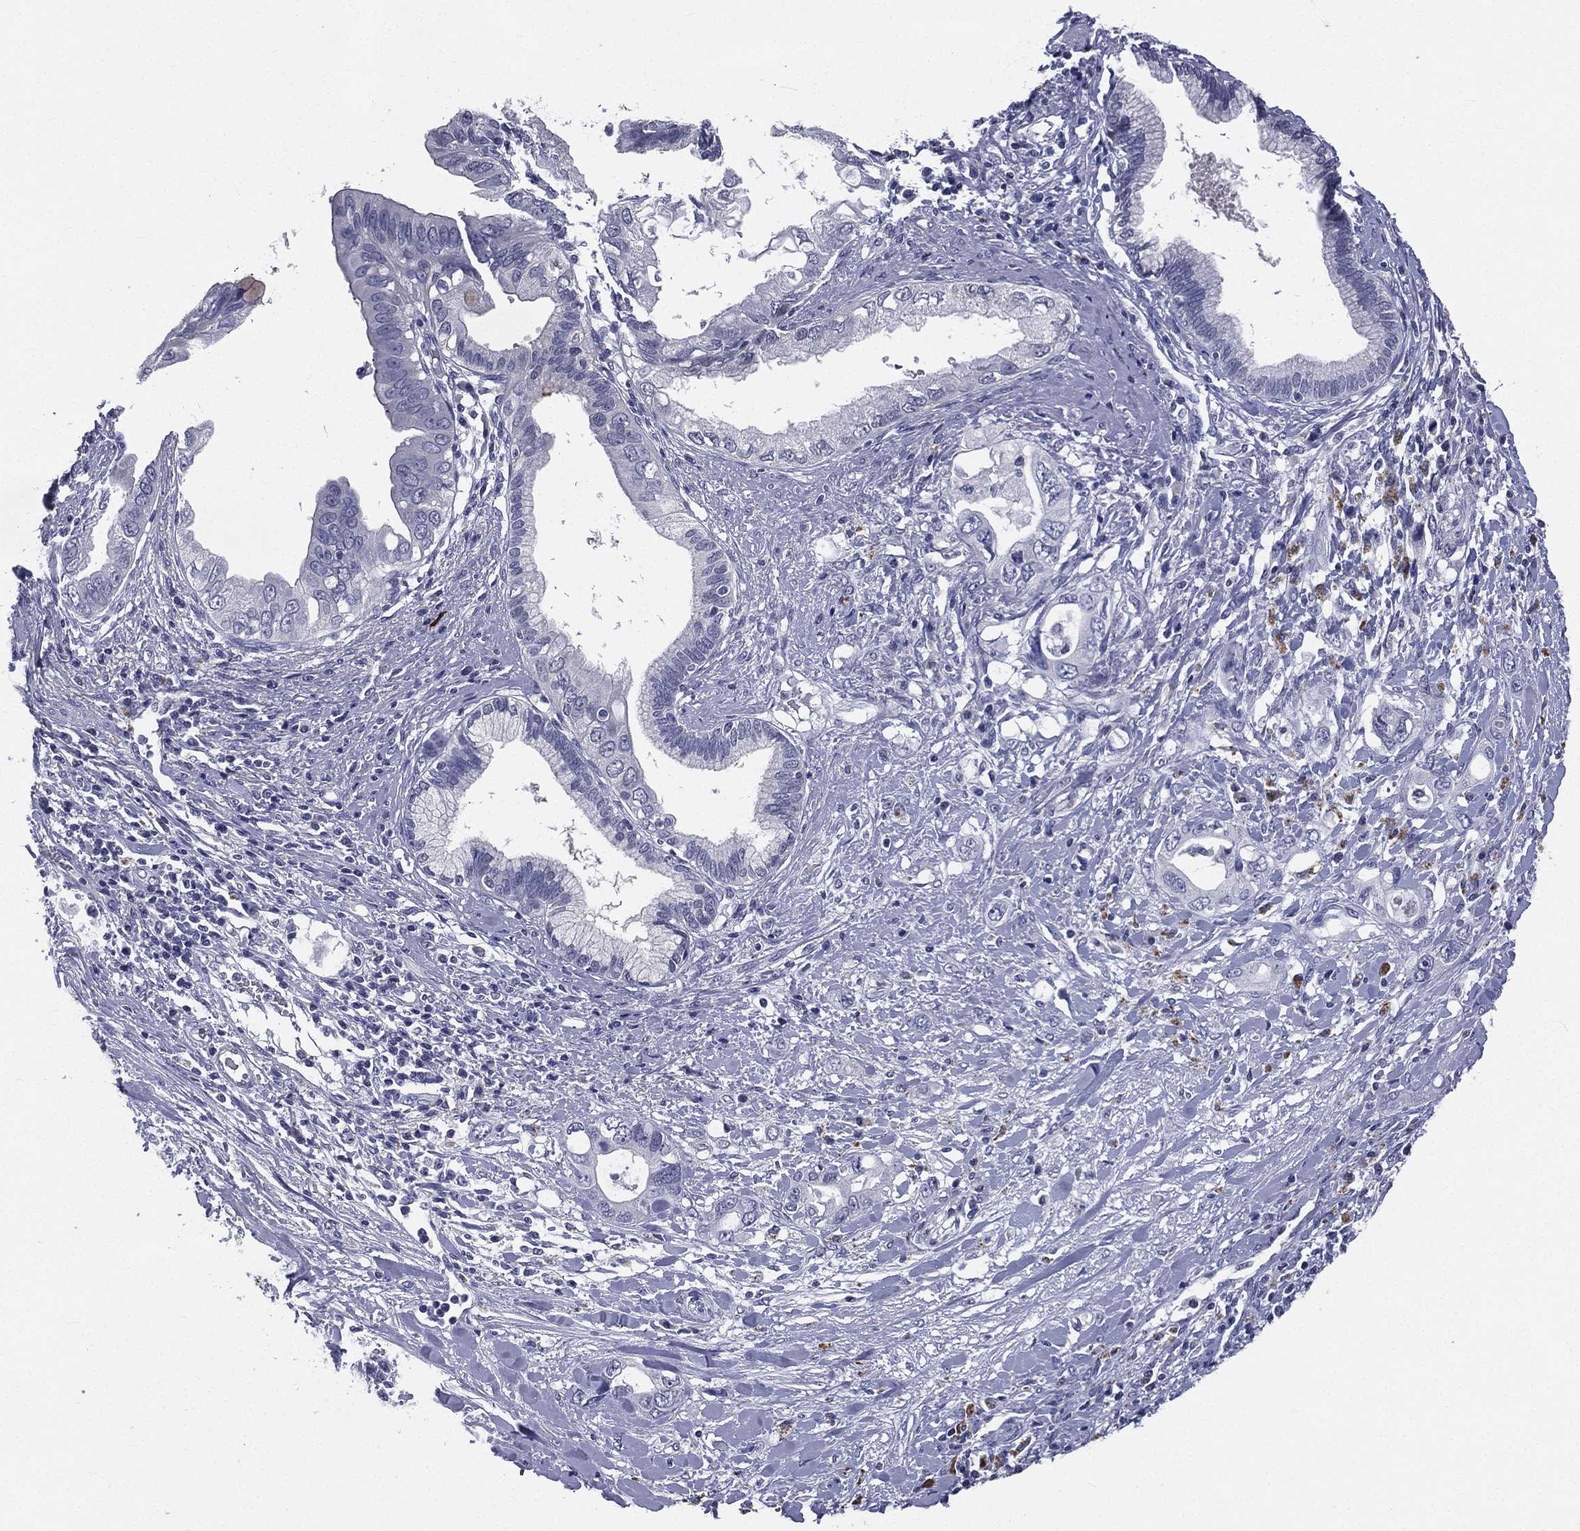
{"staining": {"intensity": "negative", "quantity": "none", "location": "none"}, "tissue": "pancreatic cancer", "cell_type": "Tumor cells", "image_type": "cancer", "snomed": [{"axis": "morphology", "description": "Adenocarcinoma, NOS"}, {"axis": "topography", "description": "Pancreas"}], "caption": "Adenocarcinoma (pancreatic) was stained to show a protein in brown. There is no significant expression in tumor cells. (Immunohistochemistry (ihc), brightfield microscopy, high magnification).", "gene": "IFT27", "patient": {"sex": "female", "age": 56}}